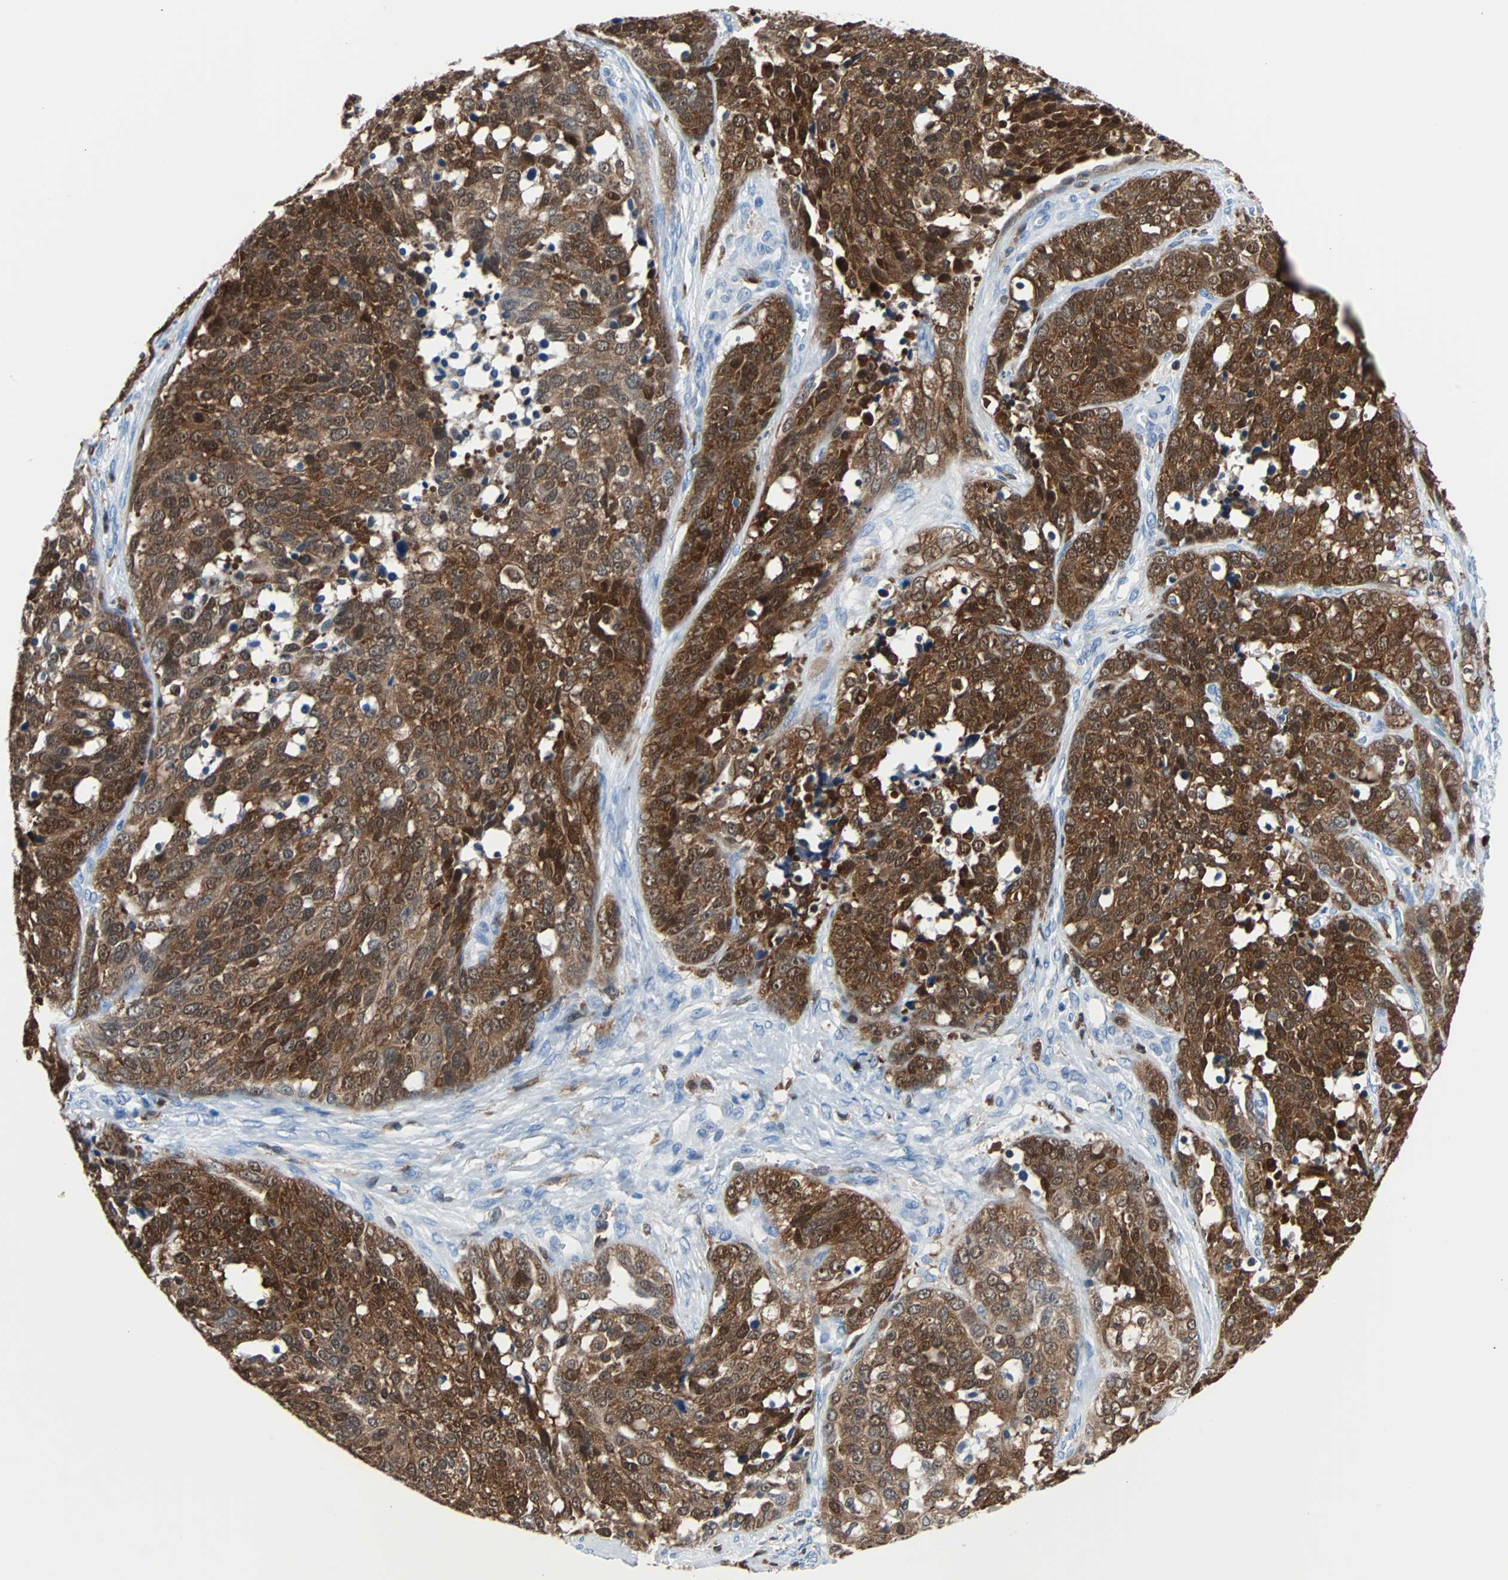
{"staining": {"intensity": "strong", "quantity": ">75%", "location": "cytoplasmic/membranous"}, "tissue": "ovarian cancer", "cell_type": "Tumor cells", "image_type": "cancer", "snomed": [{"axis": "morphology", "description": "Cystadenocarcinoma, serous, NOS"}, {"axis": "topography", "description": "Ovary"}], "caption": "Protein expression analysis of ovarian cancer demonstrates strong cytoplasmic/membranous staining in approximately >75% of tumor cells. (Brightfield microscopy of DAB IHC at high magnification).", "gene": "SYK", "patient": {"sex": "female", "age": 44}}